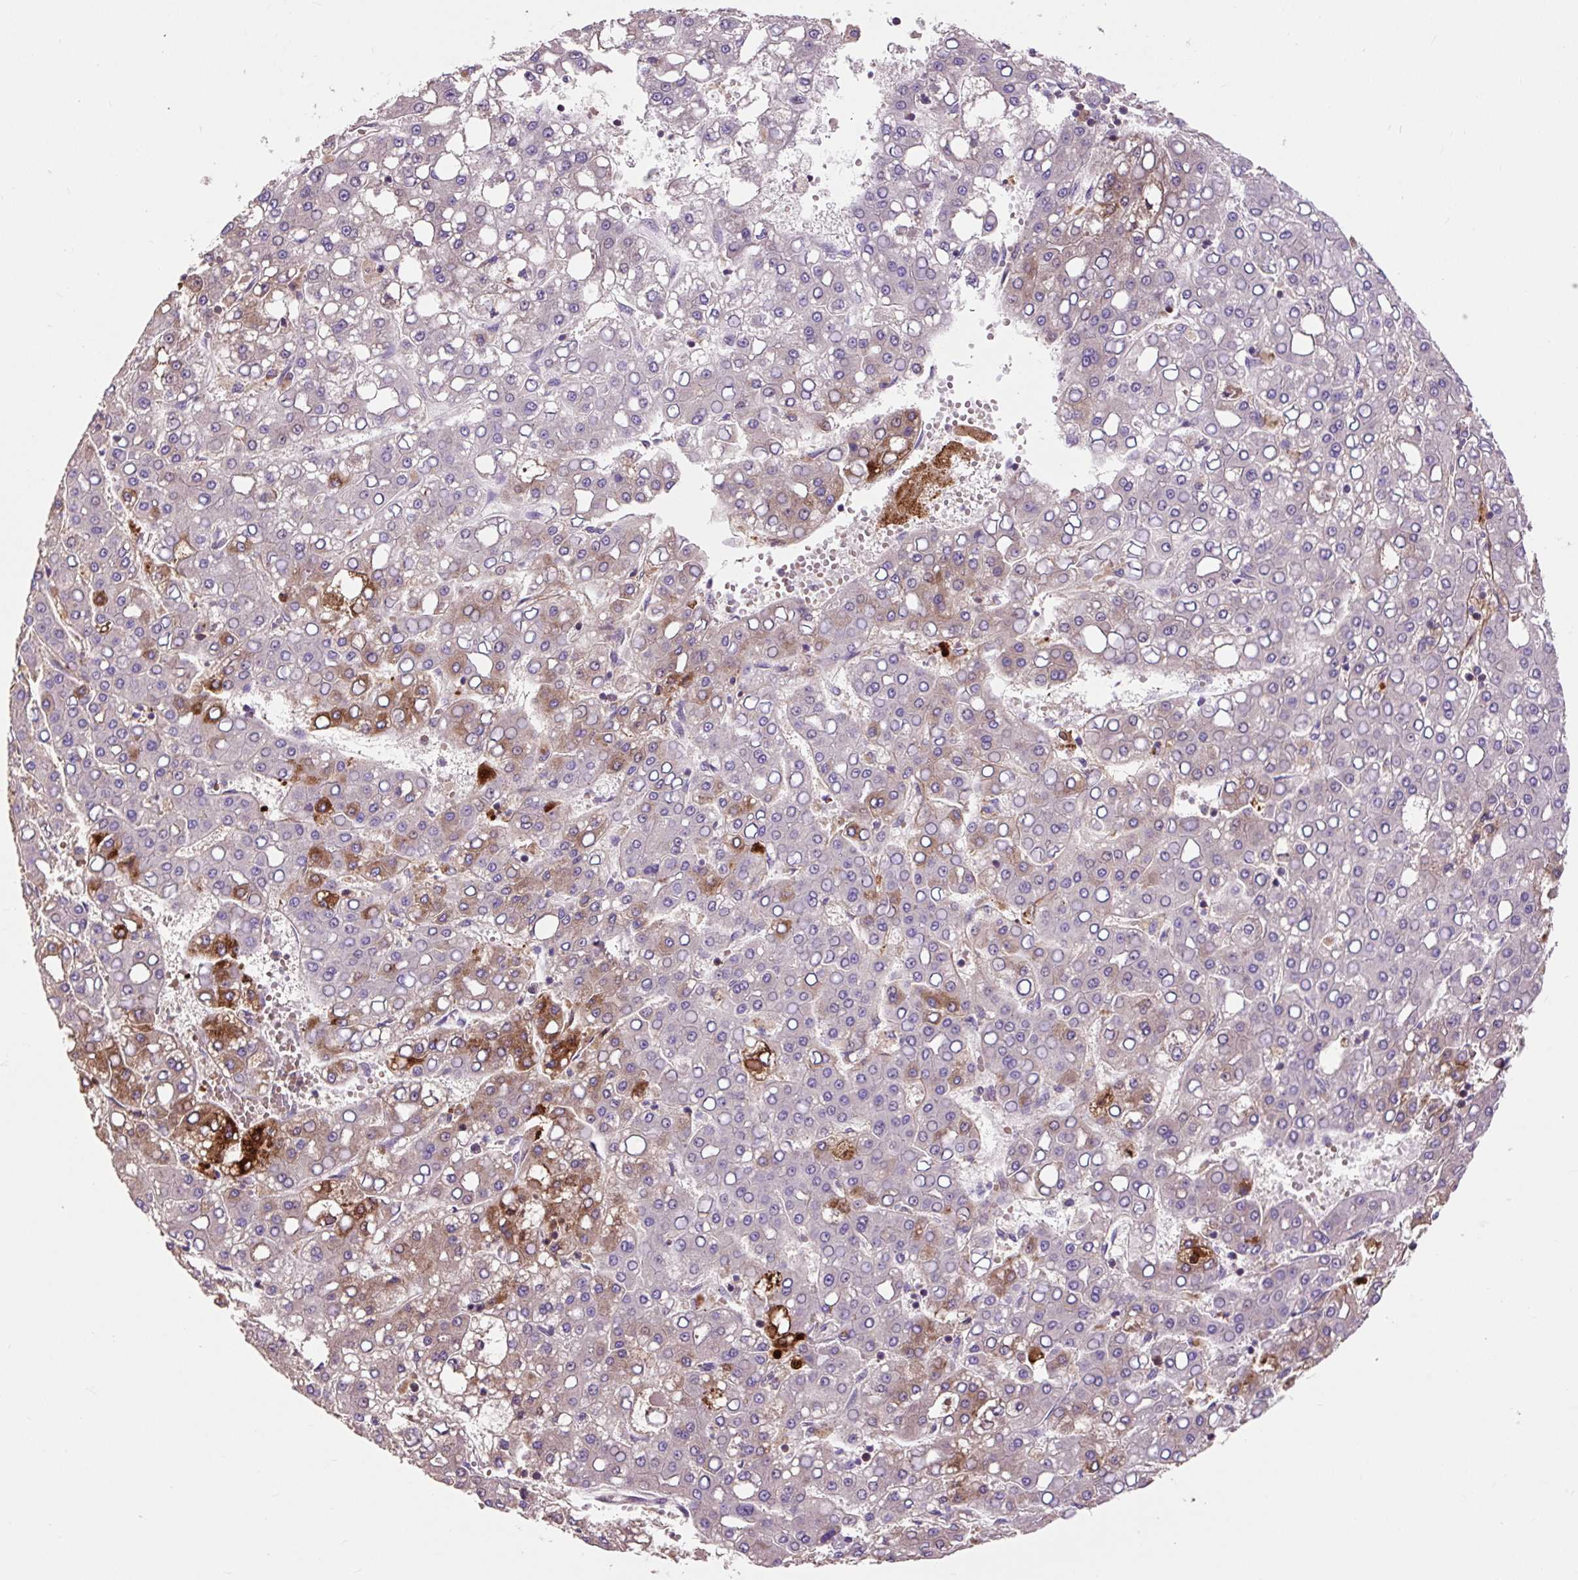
{"staining": {"intensity": "moderate", "quantity": "<25%", "location": "cytoplasmic/membranous"}, "tissue": "liver cancer", "cell_type": "Tumor cells", "image_type": "cancer", "snomed": [{"axis": "morphology", "description": "Carcinoma, Hepatocellular, NOS"}, {"axis": "topography", "description": "Liver"}], "caption": "An image showing moderate cytoplasmic/membranous positivity in approximately <25% of tumor cells in liver cancer, as visualized by brown immunohistochemical staining.", "gene": "PRIMPOL", "patient": {"sex": "male", "age": 65}}